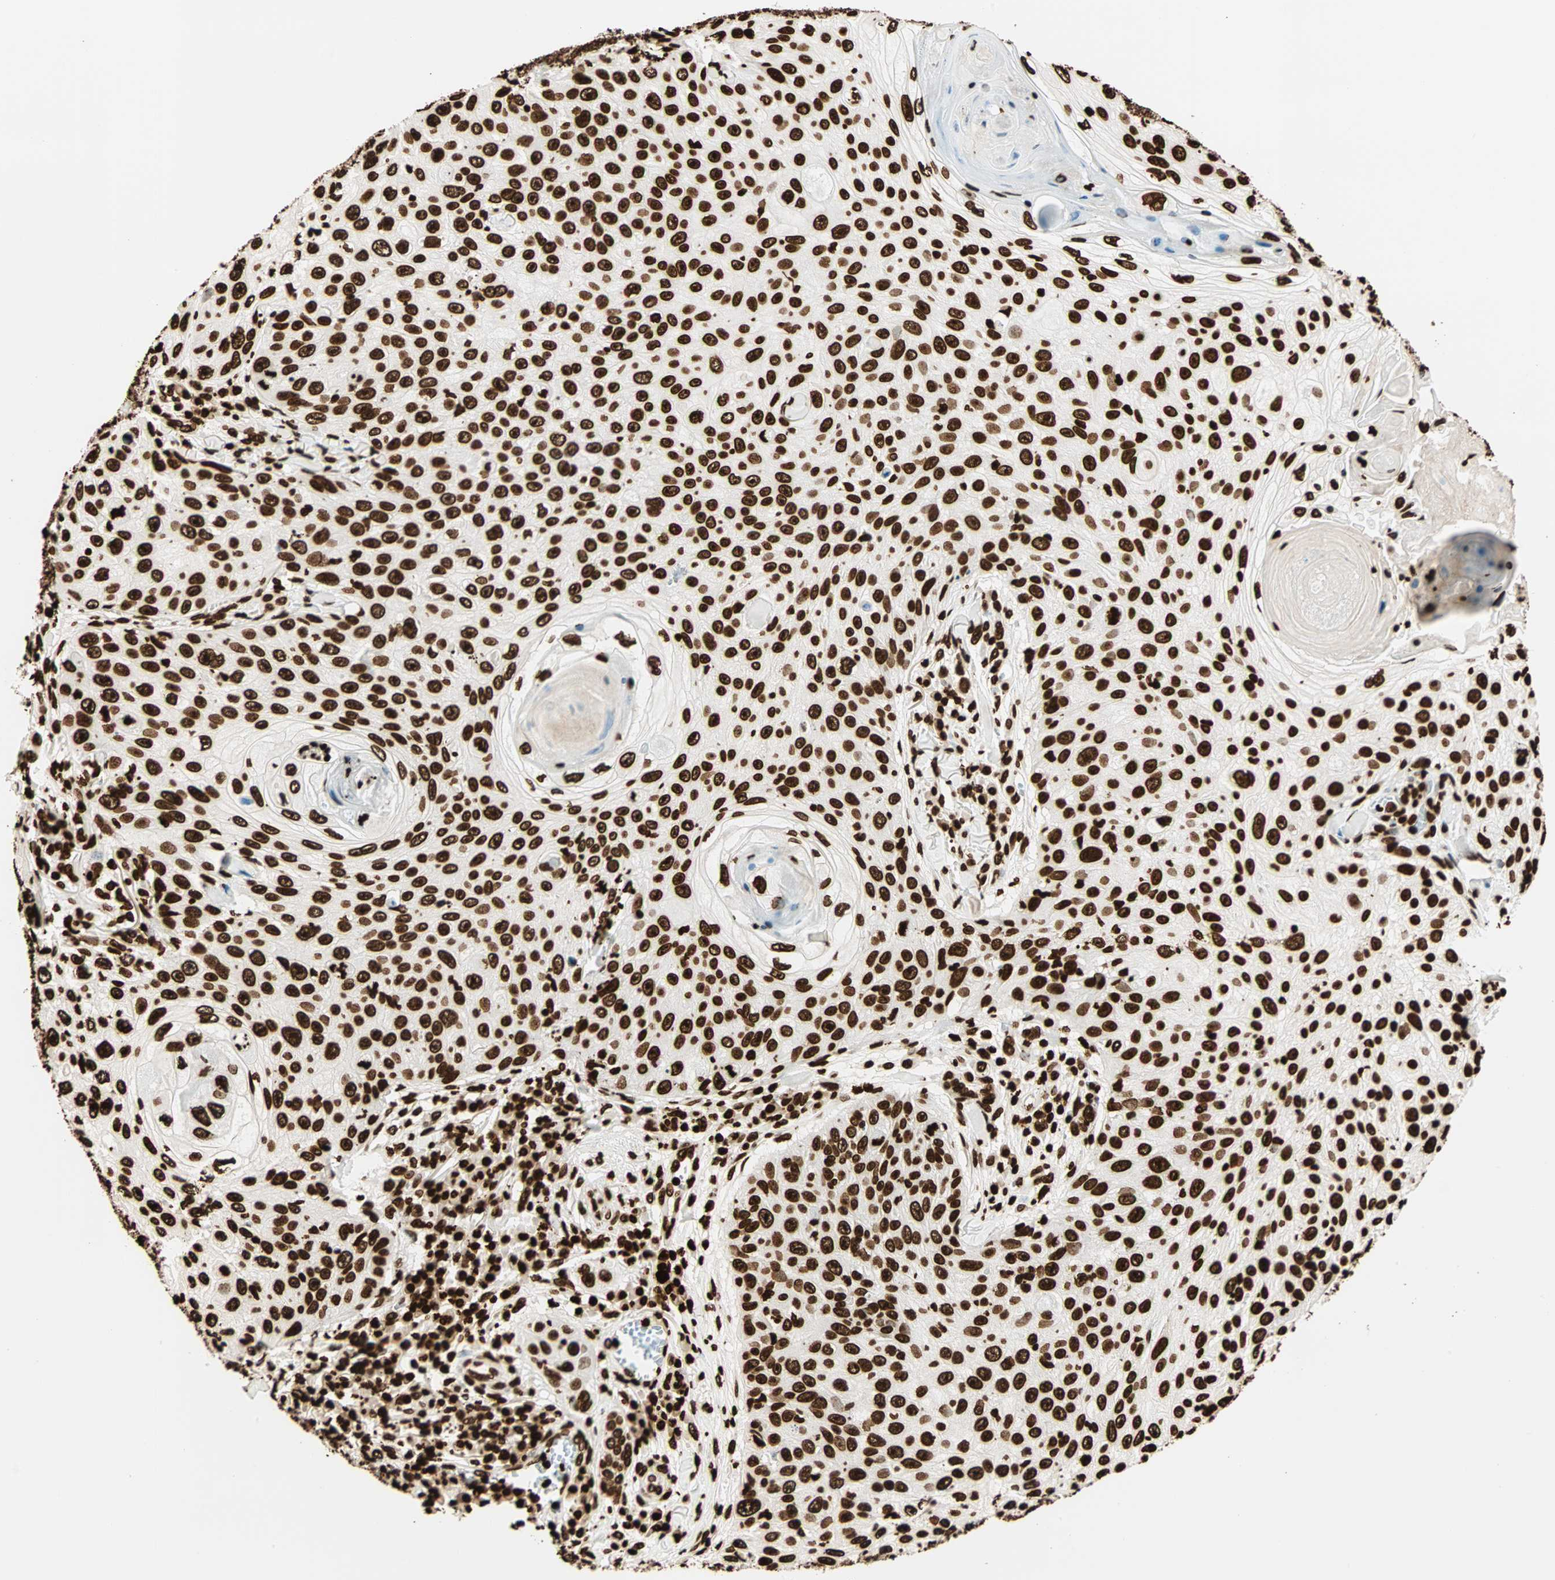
{"staining": {"intensity": "strong", "quantity": ">75%", "location": "nuclear"}, "tissue": "skin cancer", "cell_type": "Tumor cells", "image_type": "cancer", "snomed": [{"axis": "morphology", "description": "Squamous cell carcinoma, NOS"}, {"axis": "topography", "description": "Skin"}], "caption": "Immunohistochemistry (IHC) staining of skin squamous cell carcinoma, which exhibits high levels of strong nuclear staining in about >75% of tumor cells indicating strong nuclear protein expression. The staining was performed using DAB (brown) for protein detection and nuclei were counterstained in hematoxylin (blue).", "gene": "GLI2", "patient": {"sex": "male", "age": 86}}